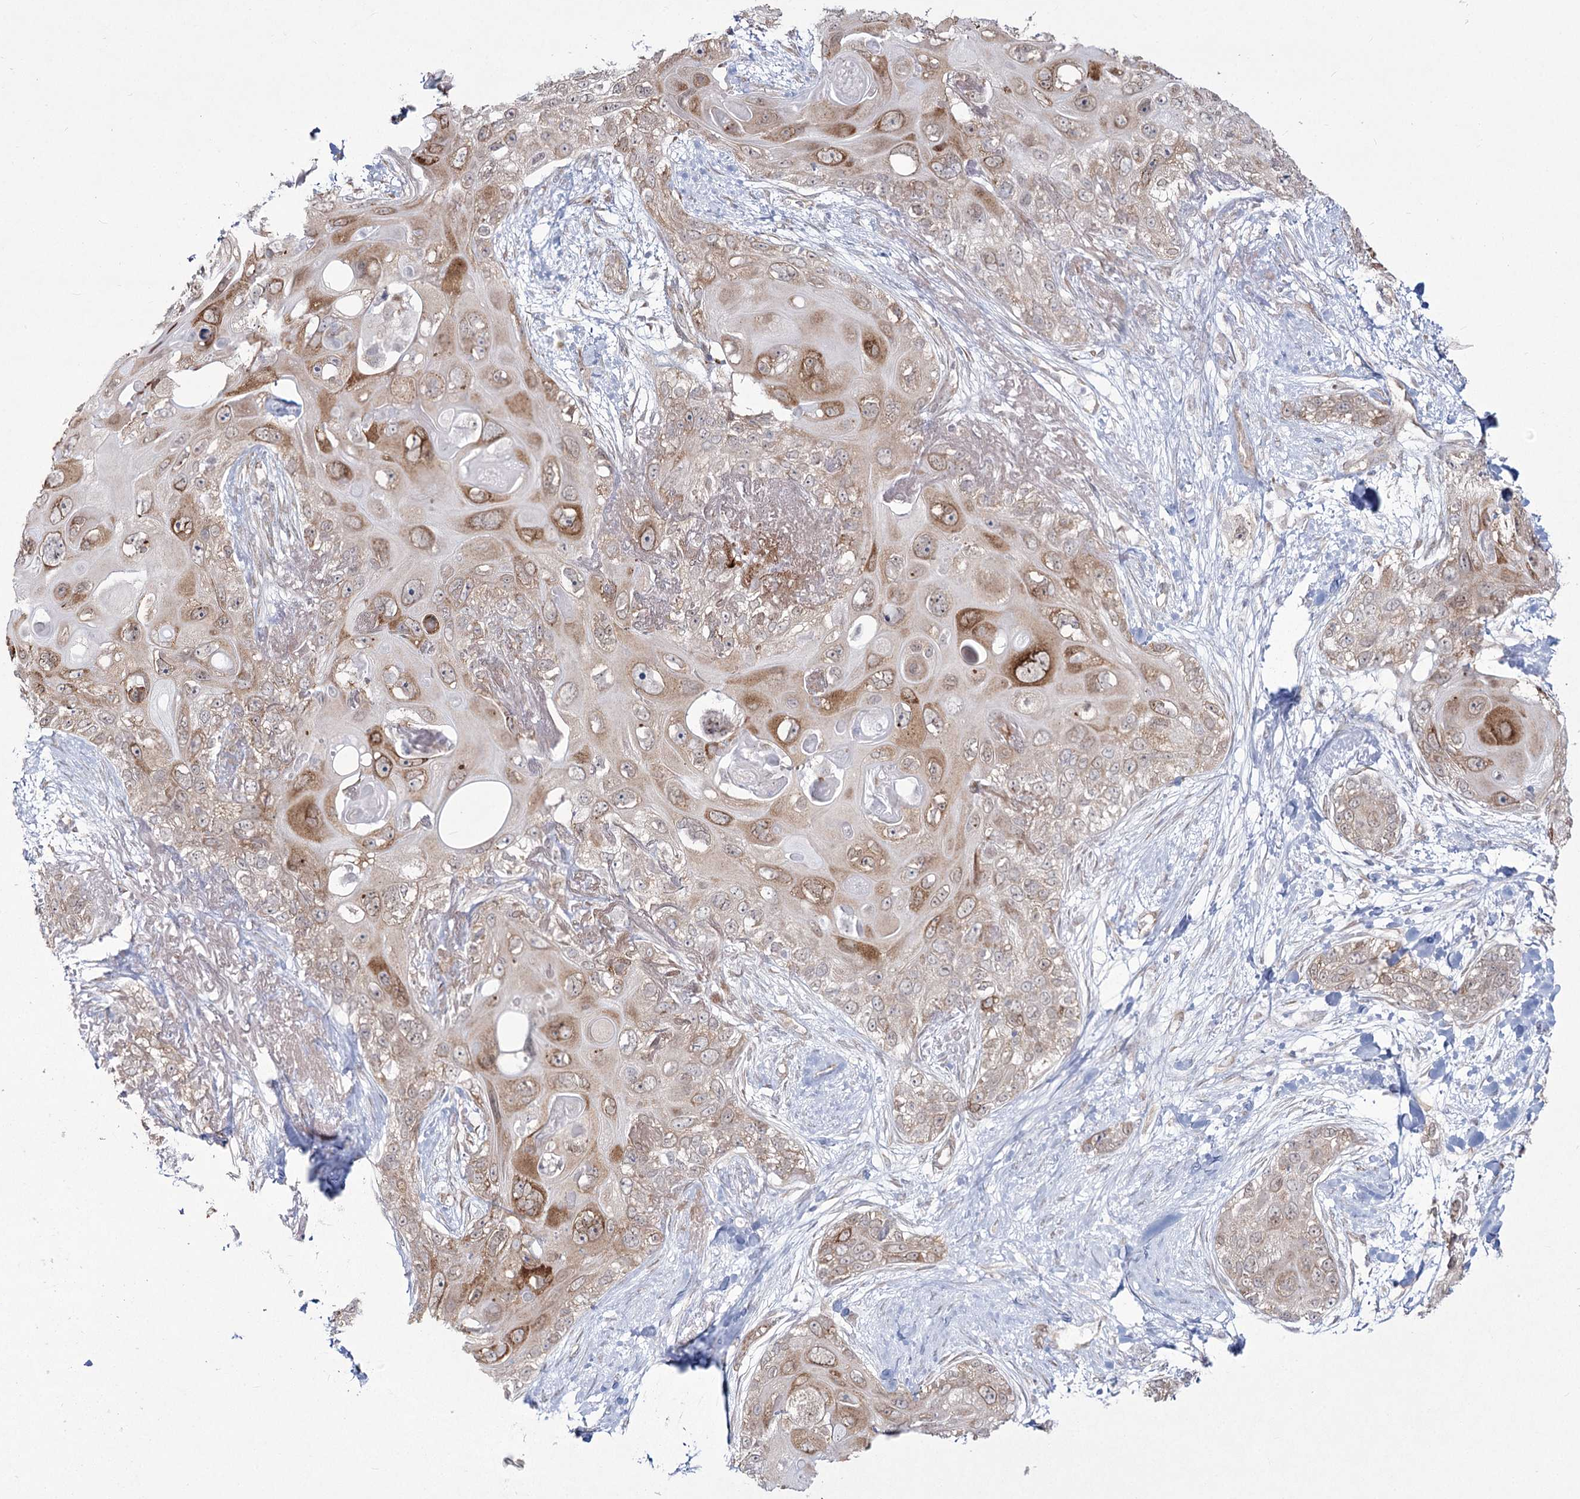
{"staining": {"intensity": "moderate", "quantity": ">75%", "location": "cytoplasmic/membranous"}, "tissue": "skin cancer", "cell_type": "Tumor cells", "image_type": "cancer", "snomed": [{"axis": "morphology", "description": "Normal tissue, NOS"}, {"axis": "morphology", "description": "Squamous cell carcinoma, NOS"}, {"axis": "topography", "description": "Skin"}], "caption": "Squamous cell carcinoma (skin) stained with IHC displays moderate cytoplasmic/membranous expression in about >75% of tumor cells. The staining is performed using DAB (3,3'-diaminobenzidine) brown chromogen to label protein expression. The nuclei are counter-stained blue using hematoxylin.", "gene": "YBX3", "patient": {"sex": "male", "age": 72}}